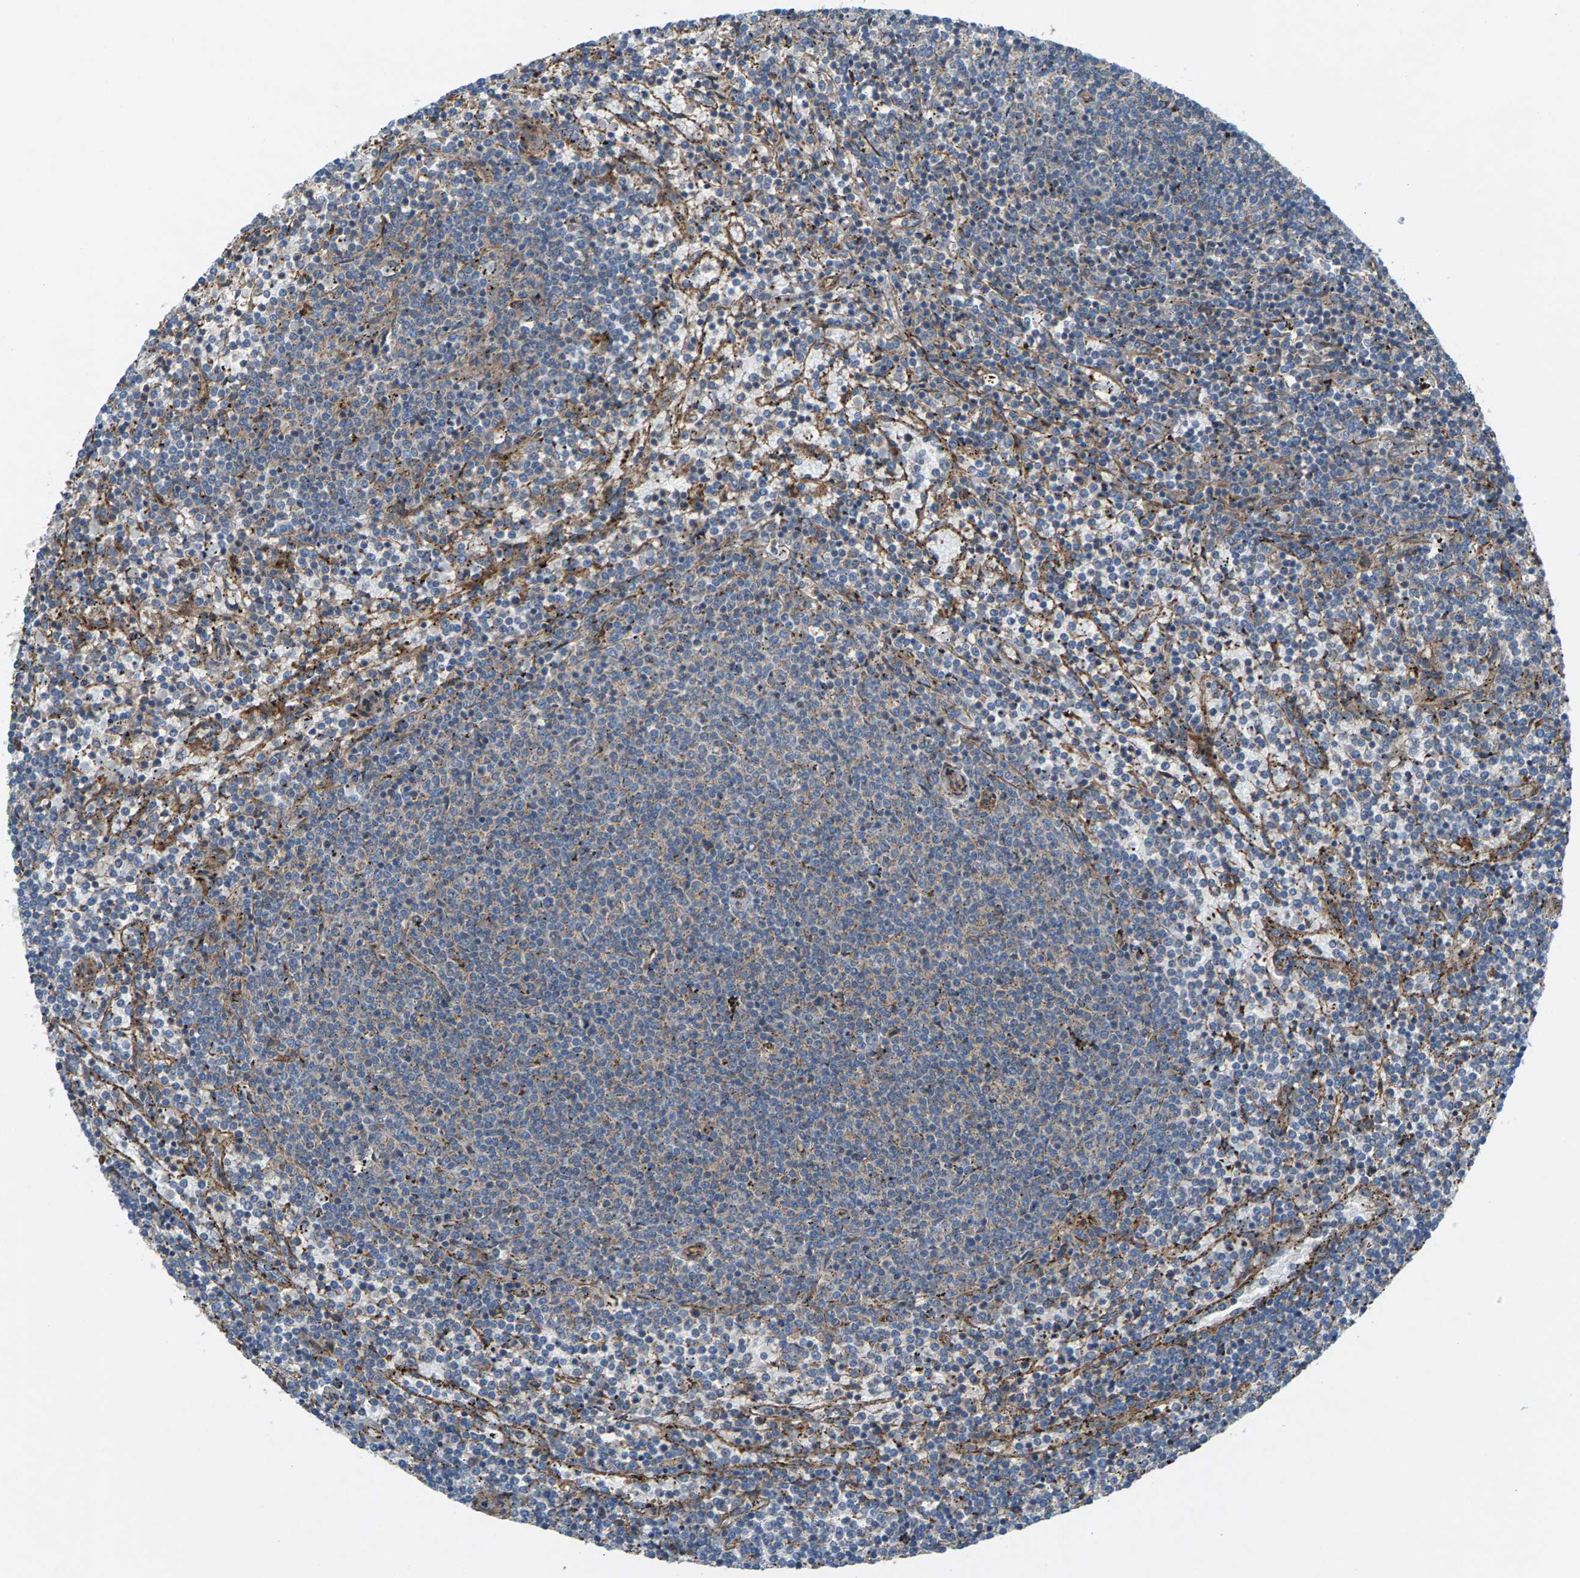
{"staining": {"intensity": "negative", "quantity": "none", "location": "none"}, "tissue": "lymphoma", "cell_type": "Tumor cells", "image_type": "cancer", "snomed": [{"axis": "morphology", "description": "Malignant lymphoma, non-Hodgkin's type, Low grade"}, {"axis": "topography", "description": "Spleen"}], "caption": "Immunohistochemistry histopathology image of neoplastic tissue: human lymphoma stained with DAB (3,3'-diaminobenzidine) demonstrates no significant protein expression in tumor cells. (DAB IHC with hematoxylin counter stain).", "gene": "PDCL", "patient": {"sex": "female", "age": 50}}